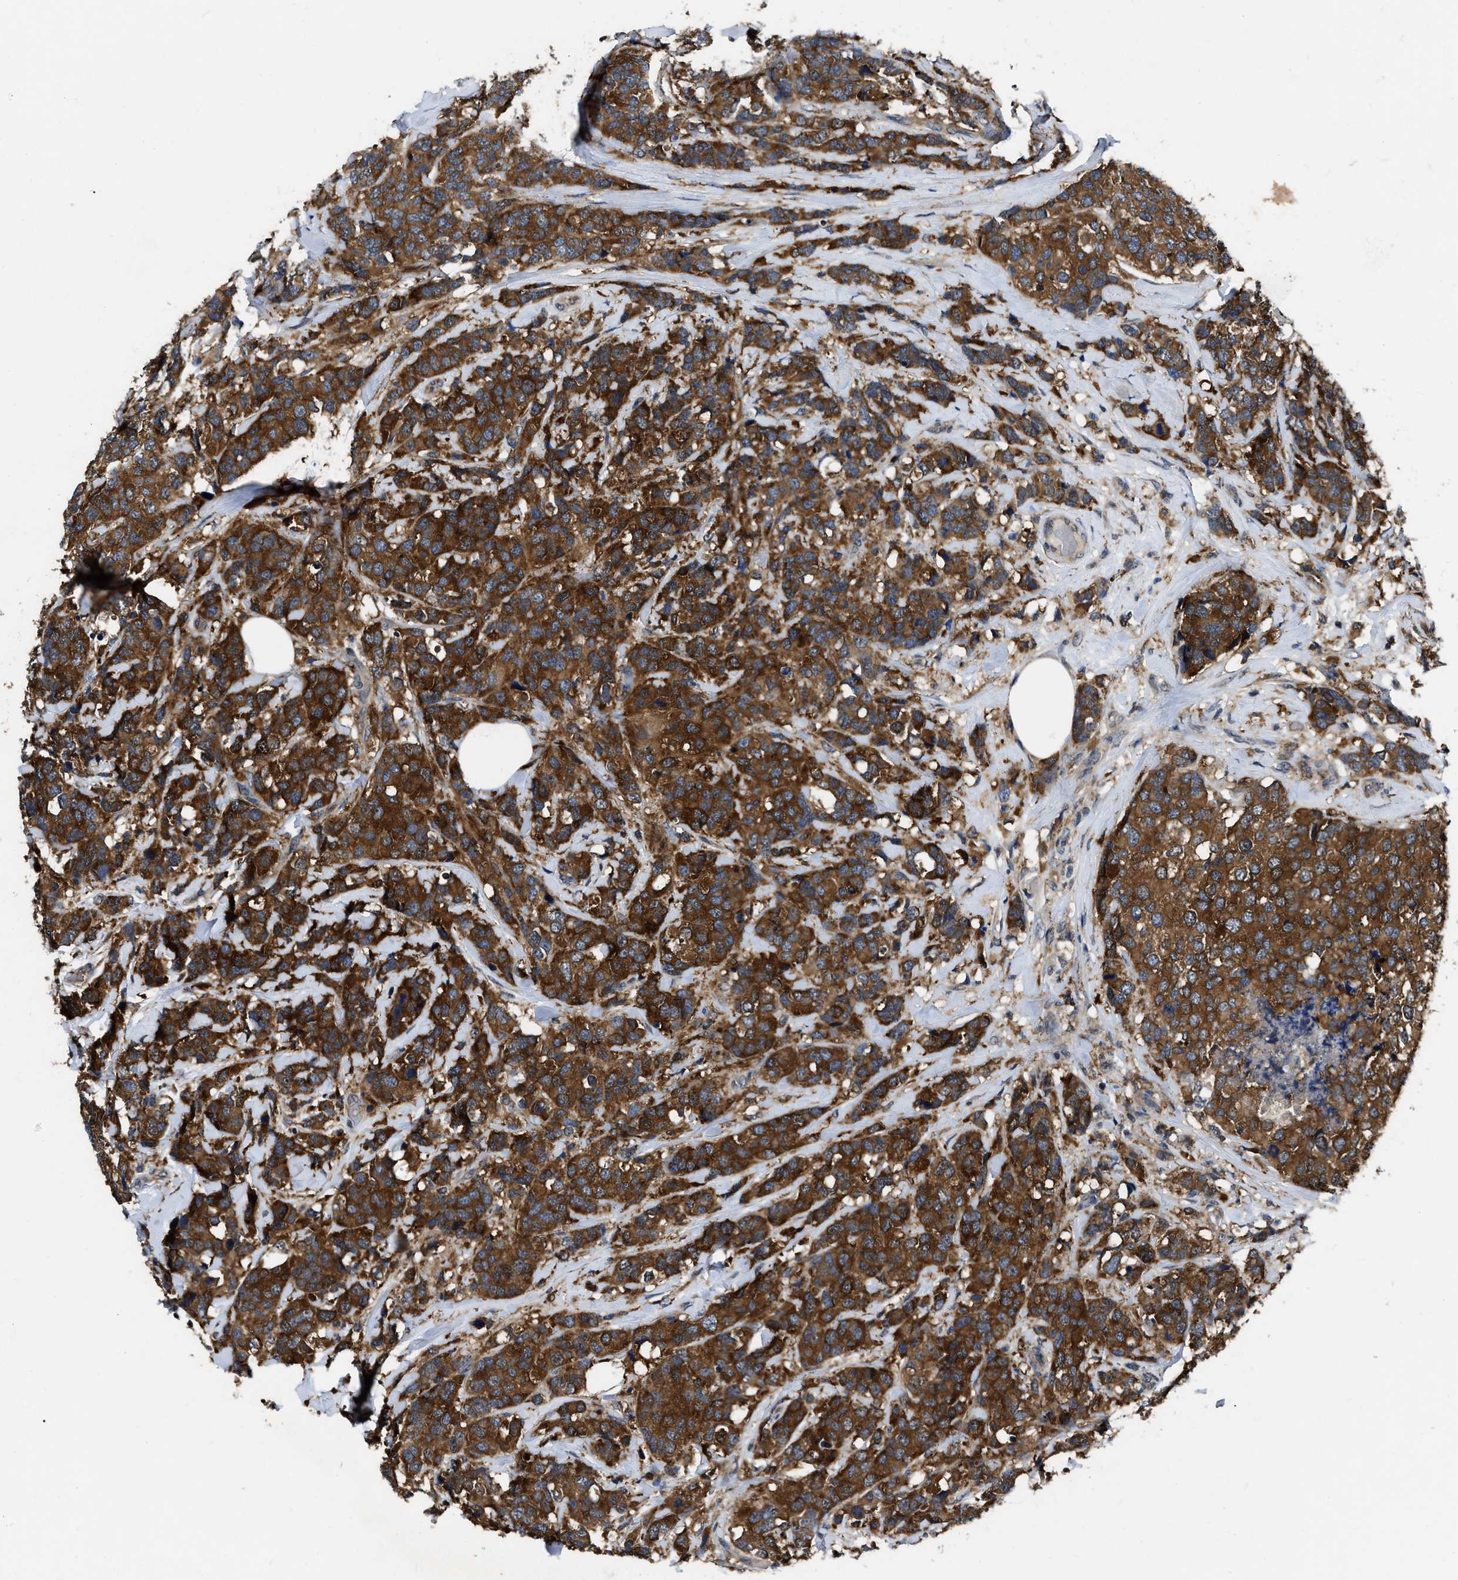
{"staining": {"intensity": "strong", "quantity": ">75%", "location": "cytoplasmic/membranous"}, "tissue": "breast cancer", "cell_type": "Tumor cells", "image_type": "cancer", "snomed": [{"axis": "morphology", "description": "Lobular carcinoma"}, {"axis": "topography", "description": "Breast"}], "caption": "Protein staining exhibits strong cytoplasmic/membranous expression in approximately >75% of tumor cells in breast lobular carcinoma. The protein is shown in brown color, while the nuclei are stained blue.", "gene": "GET4", "patient": {"sex": "female", "age": 59}}